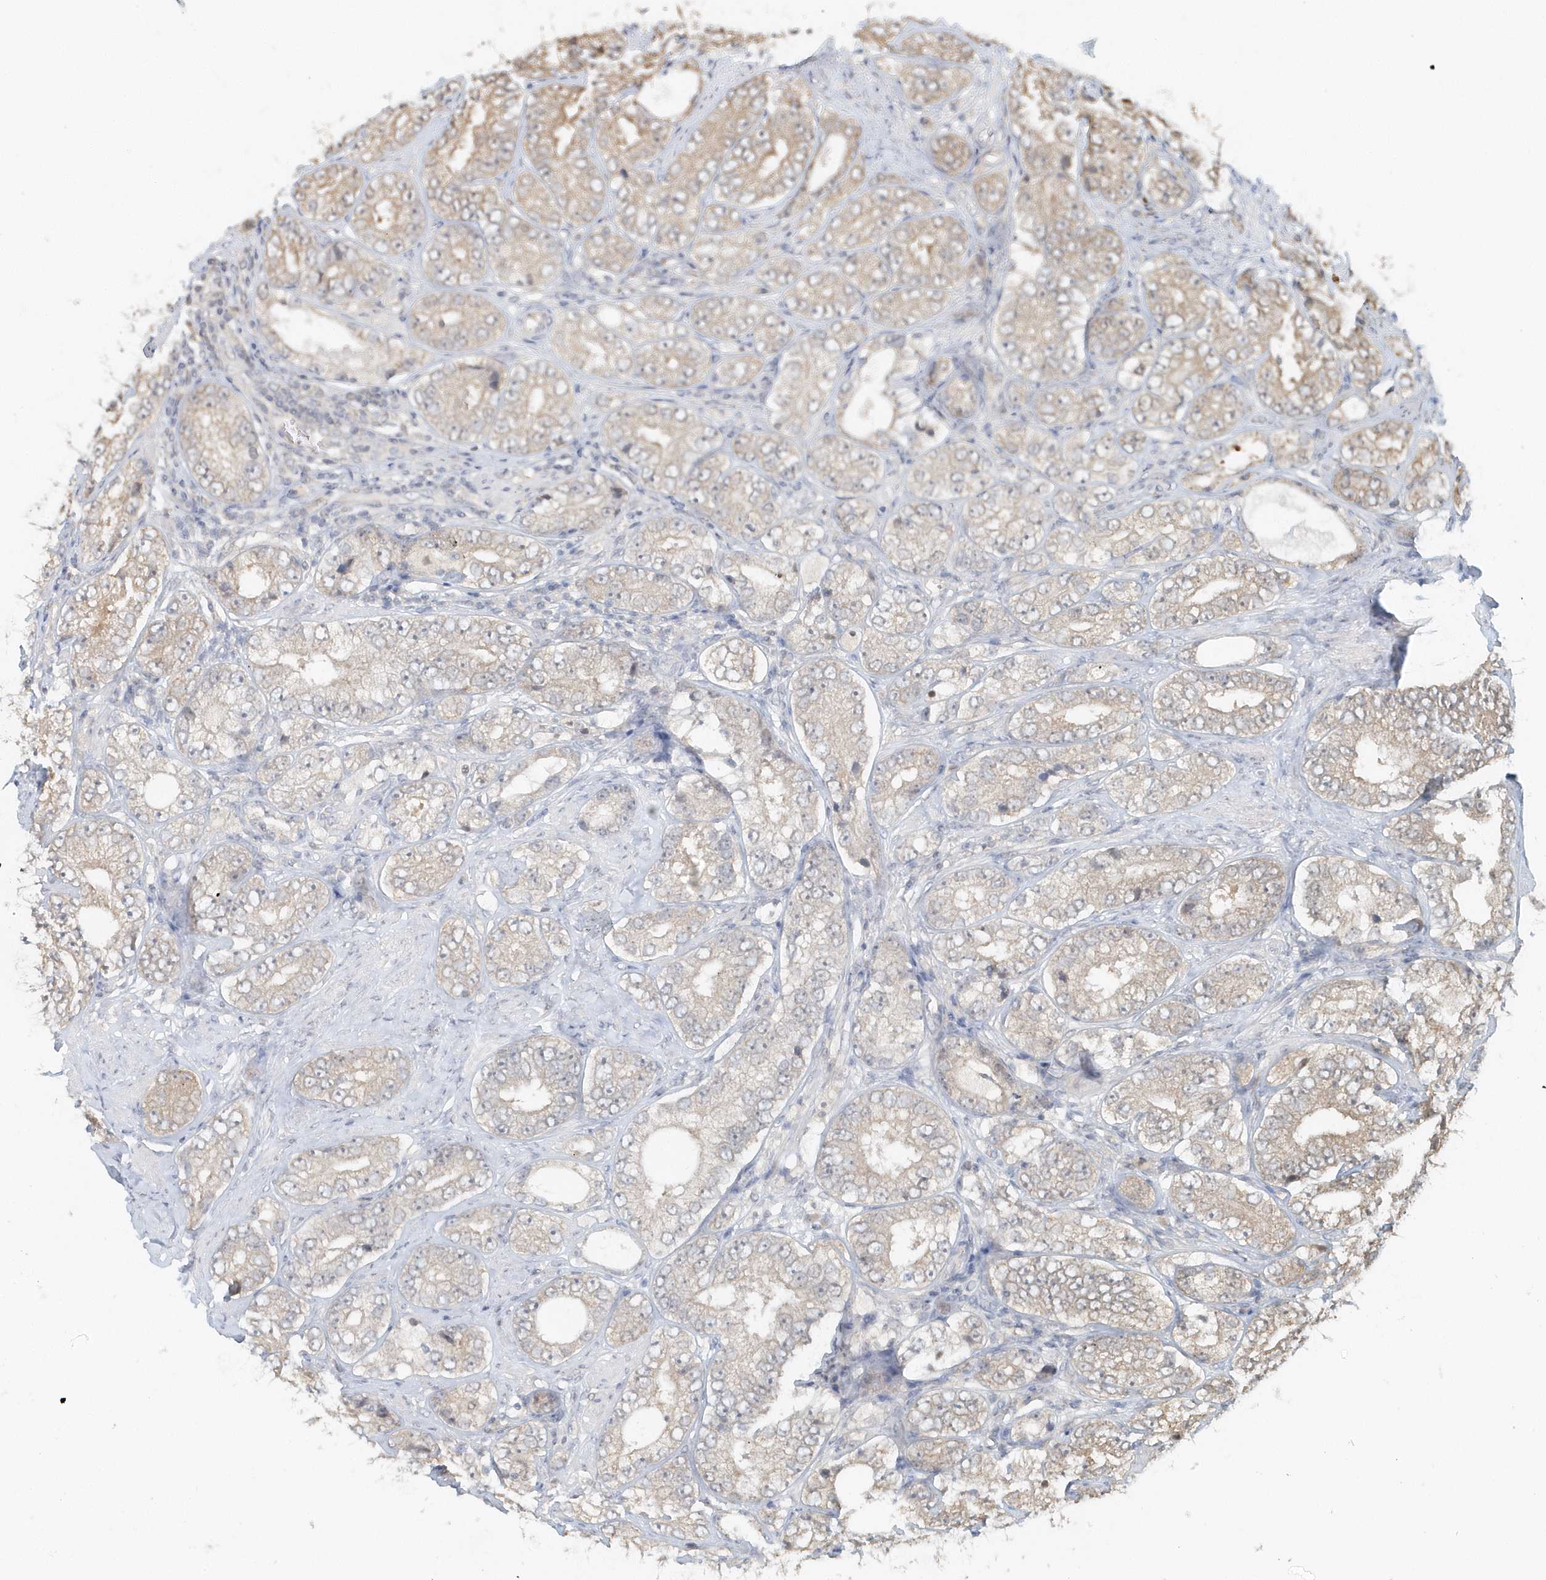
{"staining": {"intensity": "moderate", "quantity": "<25%", "location": "cytoplasmic/membranous"}, "tissue": "prostate cancer", "cell_type": "Tumor cells", "image_type": "cancer", "snomed": [{"axis": "morphology", "description": "Adenocarcinoma, High grade"}, {"axis": "topography", "description": "Prostate"}], "caption": "An immunohistochemistry micrograph of neoplastic tissue is shown. Protein staining in brown highlights moderate cytoplasmic/membranous positivity in prostate adenocarcinoma (high-grade) within tumor cells.", "gene": "PSMD6", "patient": {"sex": "male", "age": 56}}